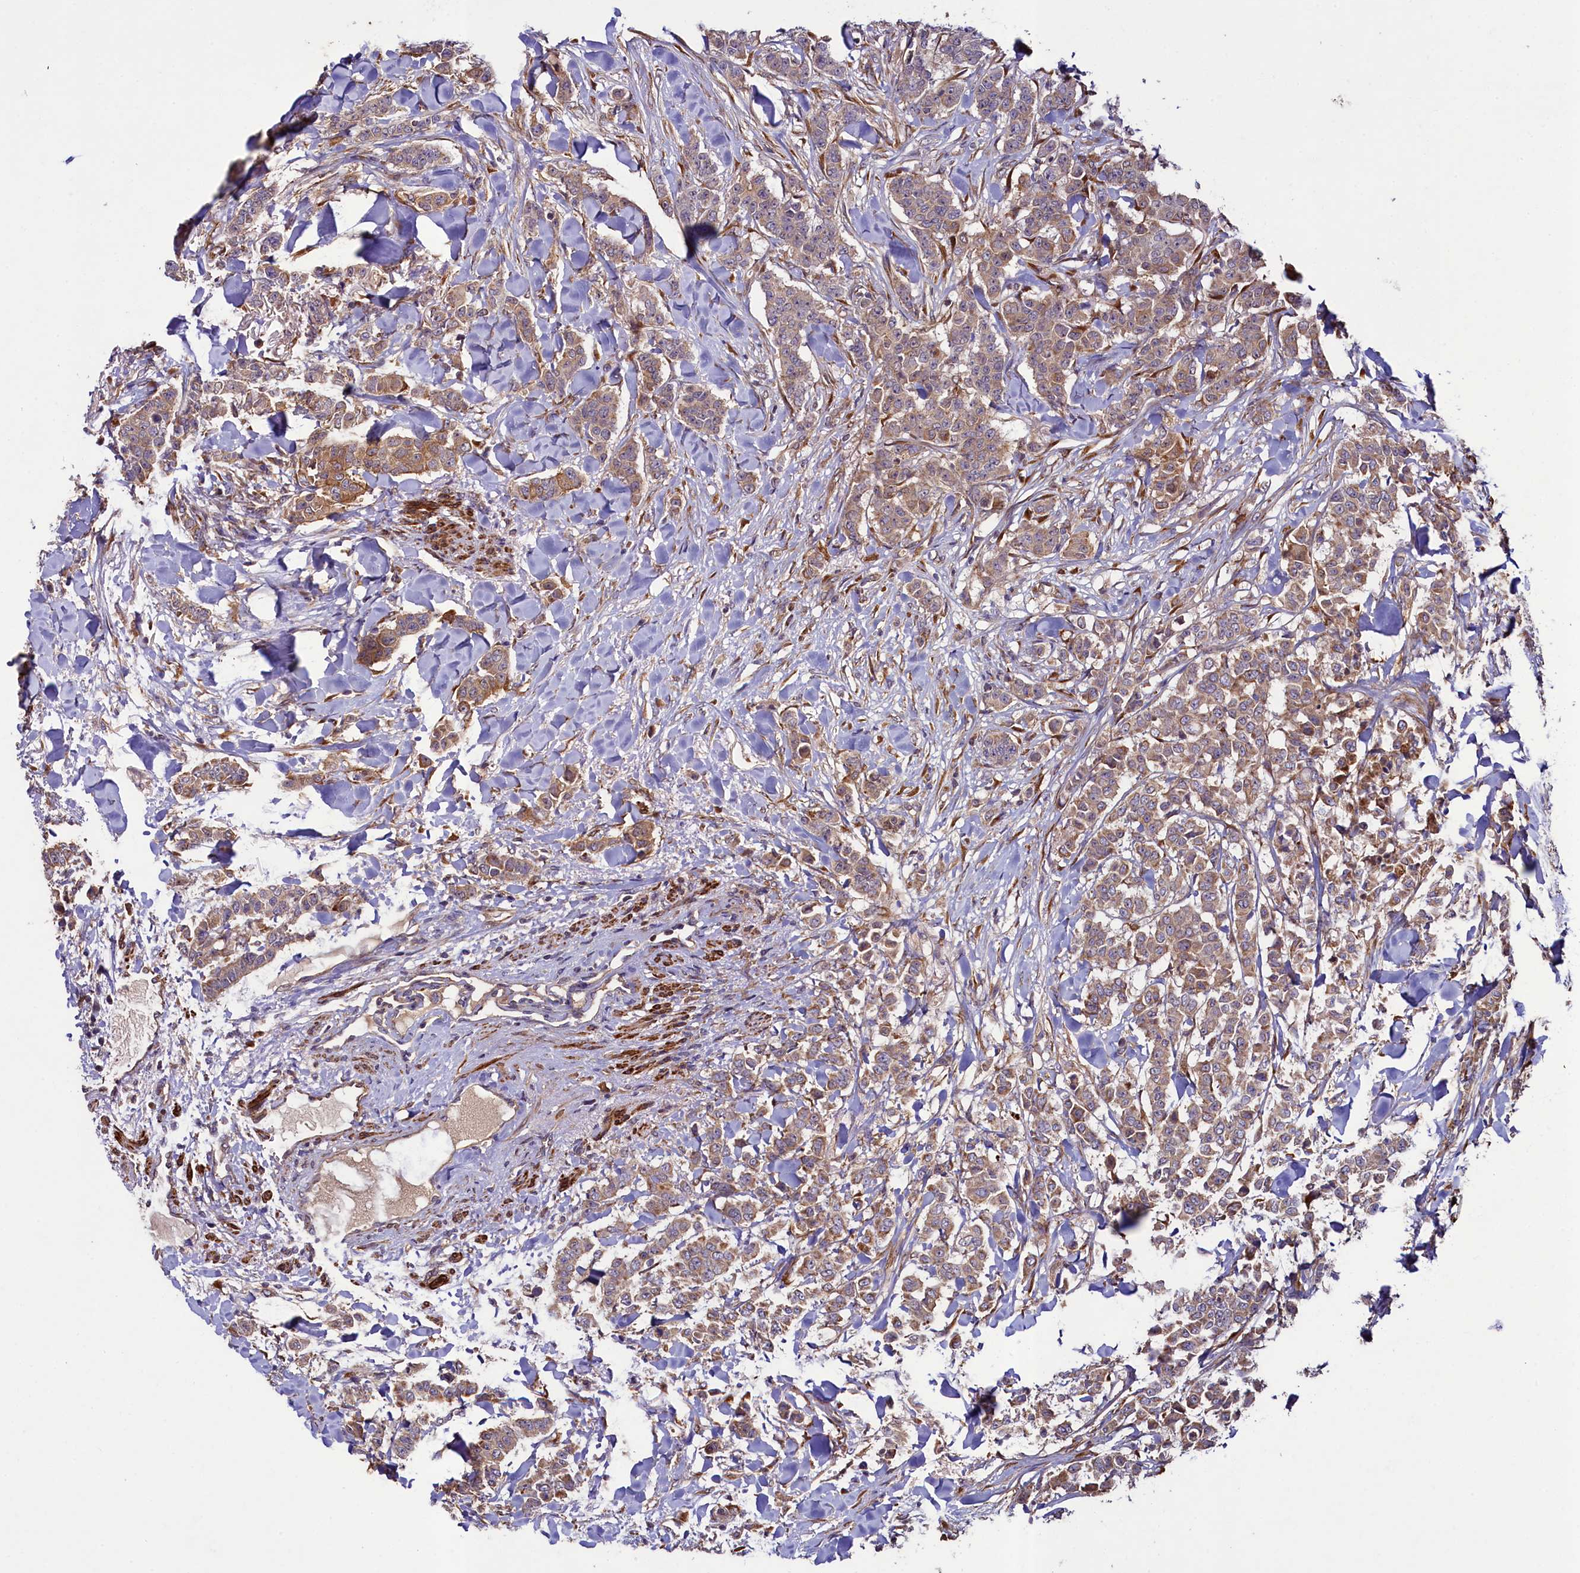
{"staining": {"intensity": "moderate", "quantity": "<25%", "location": "cytoplasmic/membranous"}, "tissue": "breast cancer", "cell_type": "Tumor cells", "image_type": "cancer", "snomed": [{"axis": "morphology", "description": "Duct carcinoma"}, {"axis": "topography", "description": "Breast"}], "caption": "IHC micrograph of breast cancer stained for a protein (brown), which reveals low levels of moderate cytoplasmic/membranous expression in approximately <25% of tumor cells.", "gene": "CCDC102A", "patient": {"sex": "female", "age": 40}}